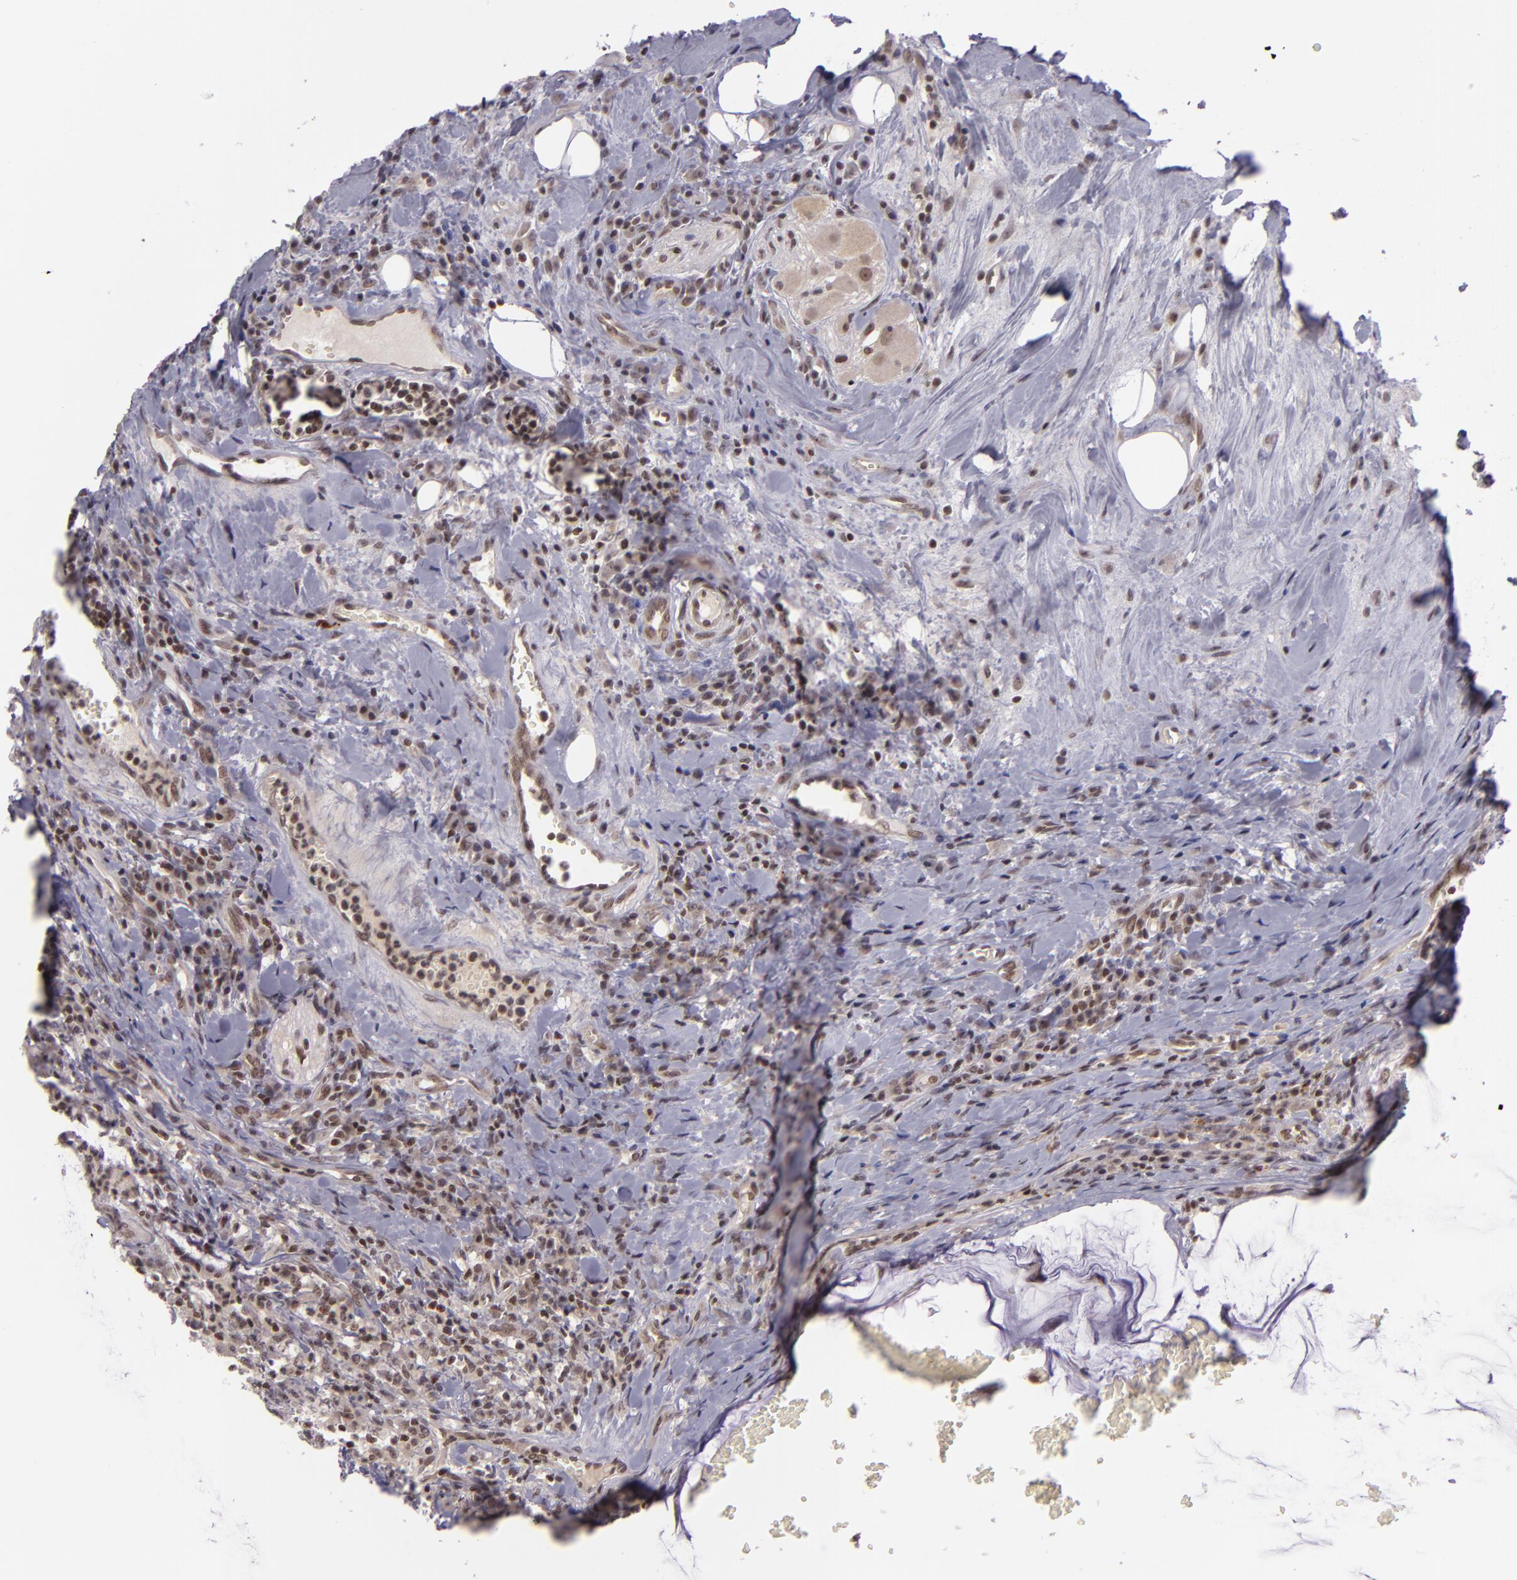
{"staining": {"intensity": "weak", "quantity": ">75%", "location": "nuclear"}, "tissue": "colorectal cancer", "cell_type": "Tumor cells", "image_type": "cancer", "snomed": [{"axis": "morphology", "description": "Adenocarcinoma, NOS"}, {"axis": "topography", "description": "Colon"}], "caption": "A low amount of weak nuclear positivity is identified in about >75% of tumor cells in colorectal cancer tissue. (Stains: DAB (3,3'-diaminobenzidine) in brown, nuclei in blue, Microscopy: brightfield microscopy at high magnification).", "gene": "ZFX", "patient": {"sex": "male", "age": 54}}